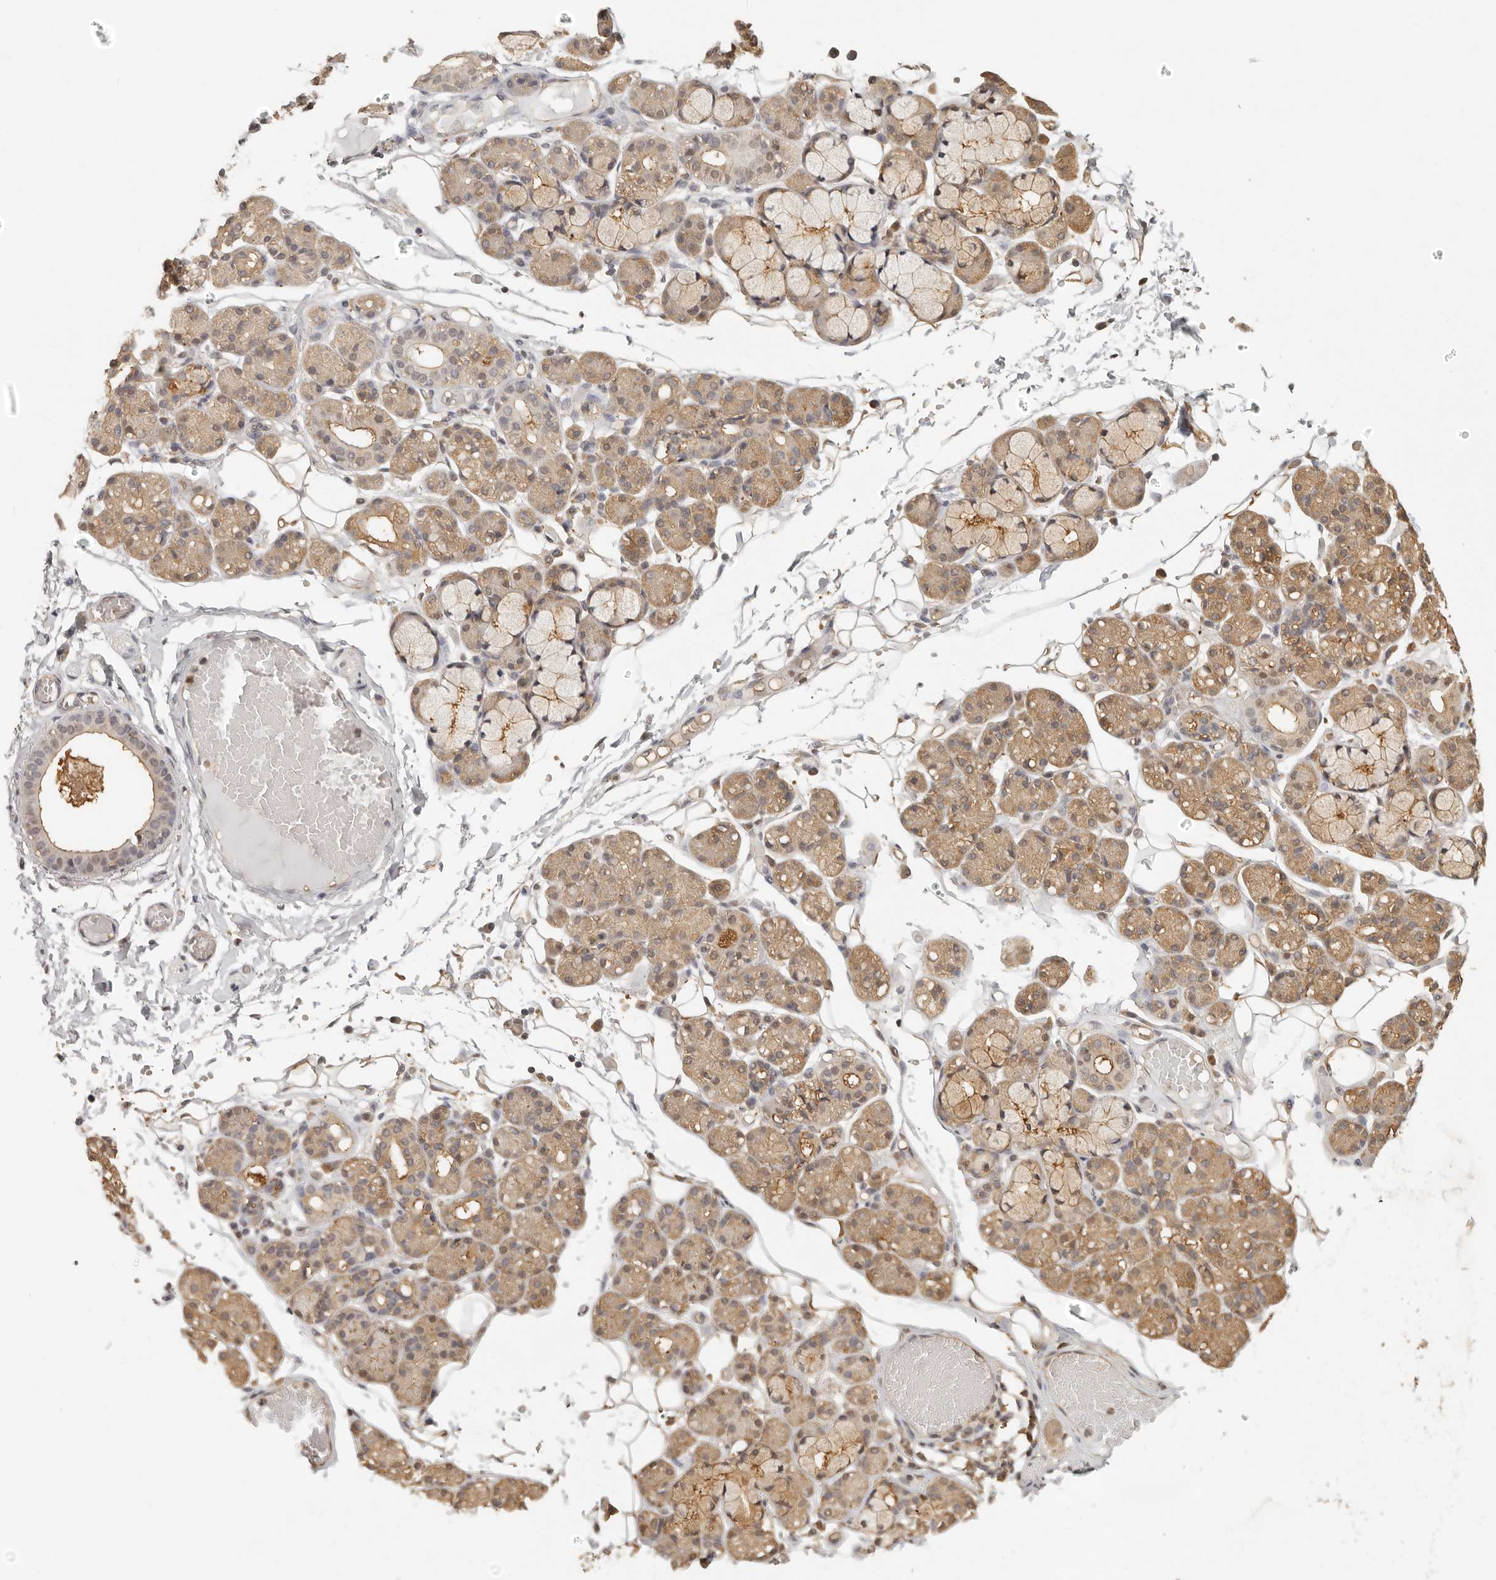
{"staining": {"intensity": "moderate", "quantity": ">75%", "location": "cytoplasmic/membranous,nuclear"}, "tissue": "salivary gland", "cell_type": "Glandular cells", "image_type": "normal", "snomed": [{"axis": "morphology", "description": "Normal tissue, NOS"}, {"axis": "topography", "description": "Salivary gland"}], "caption": "Approximately >75% of glandular cells in normal human salivary gland reveal moderate cytoplasmic/membranous,nuclear protein positivity as visualized by brown immunohistochemical staining.", "gene": "PSMA5", "patient": {"sex": "male", "age": 63}}